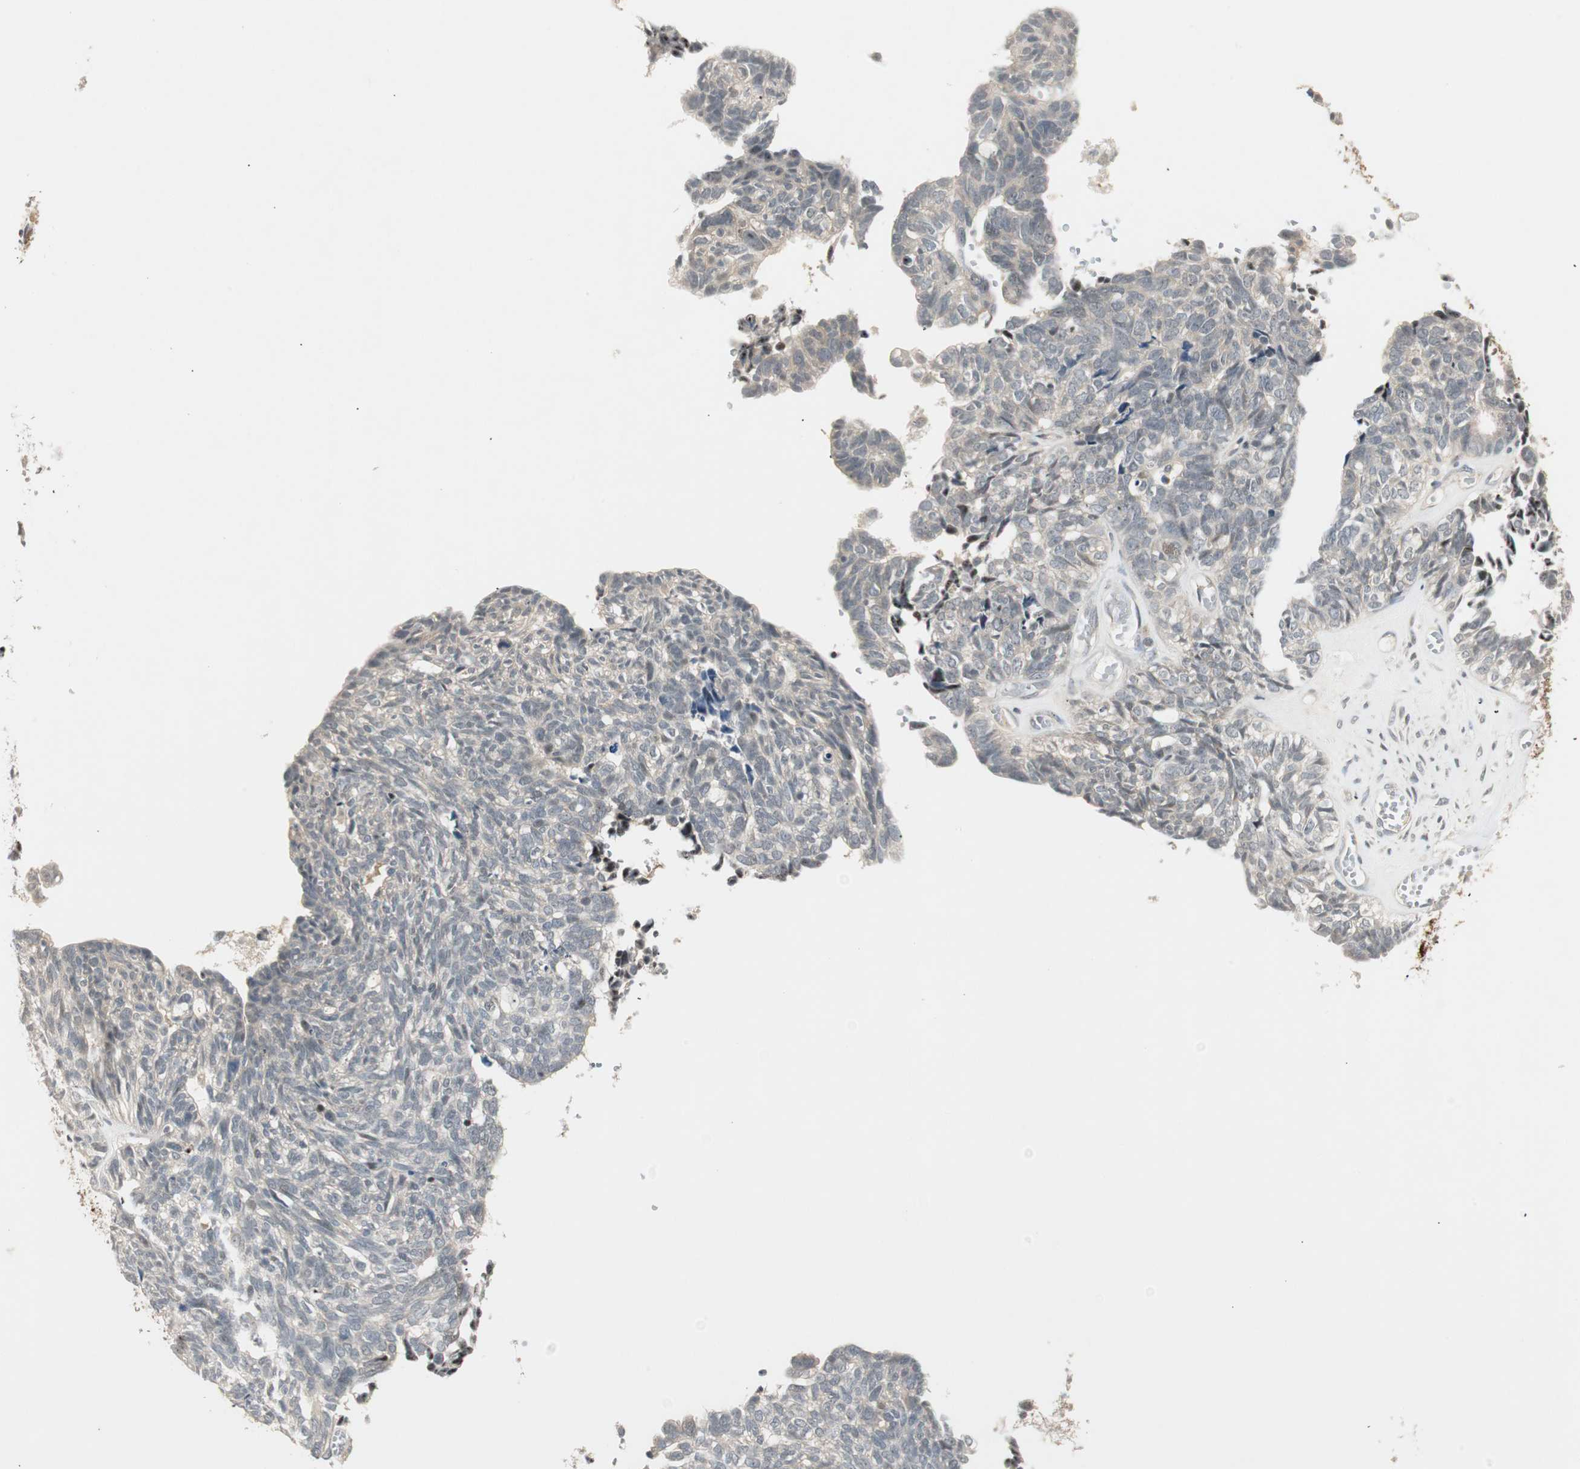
{"staining": {"intensity": "weak", "quantity": "<25%", "location": "nuclear"}, "tissue": "ovarian cancer", "cell_type": "Tumor cells", "image_type": "cancer", "snomed": [{"axis": "morphology", "description": "Cystadenocarcinoma, serous, NOS"}, {"axis": "topography", "description": "Ovary"}], "caption": "High power microscopy micrograph of an immunohistochemistry (IHC) image of ovarian cancer (serous cystadenocarcinoma), revealing no significant positivity in tumor cells.", "gene": "ACSL5", "patient": {"sex": "female", "age": 79}}